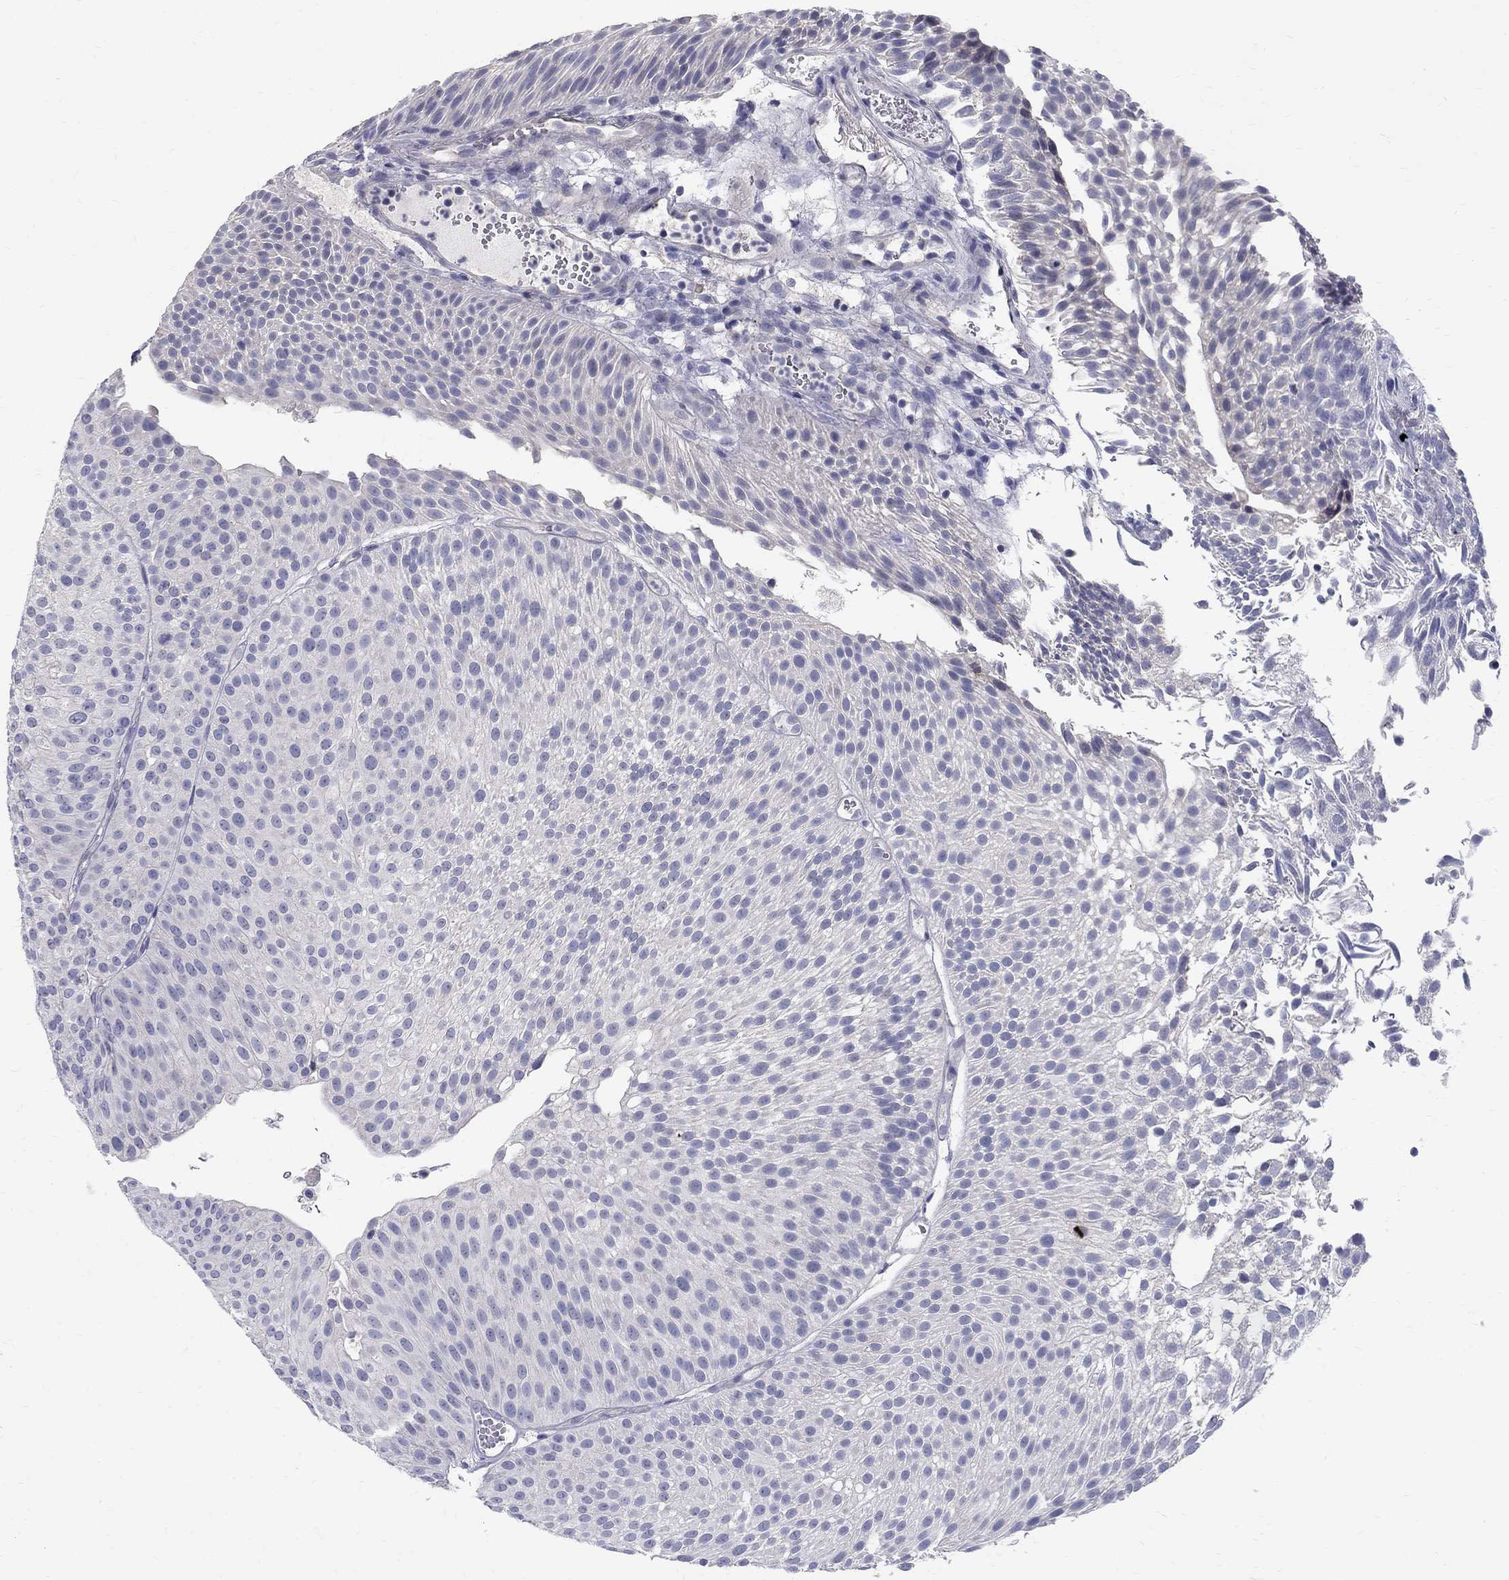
{"staining": {"intensity": "negative", "quantity": "none", "location": "none"}, "tissue": "urothelial cancer", "cell_type": "Tumor cells", "image_type": "cancer", "snomed": [{"axis": "morphology", "description": "Urothelial carcinoma, Low grade"}, {"axis": "topography", "description": "Urinary bladder"}], "caption": "Immunohistochemical staining of urothelial carcinoma (low-grade) exhibits no significant expression in tumor cells. (Brightfield microscopy of DAB (3,3'-diaminobenzidine) immunohistochemistry (IHC) at high magnification).", "gene": "TP53TG5", "patient": {"sex": "male", "age": 65}}